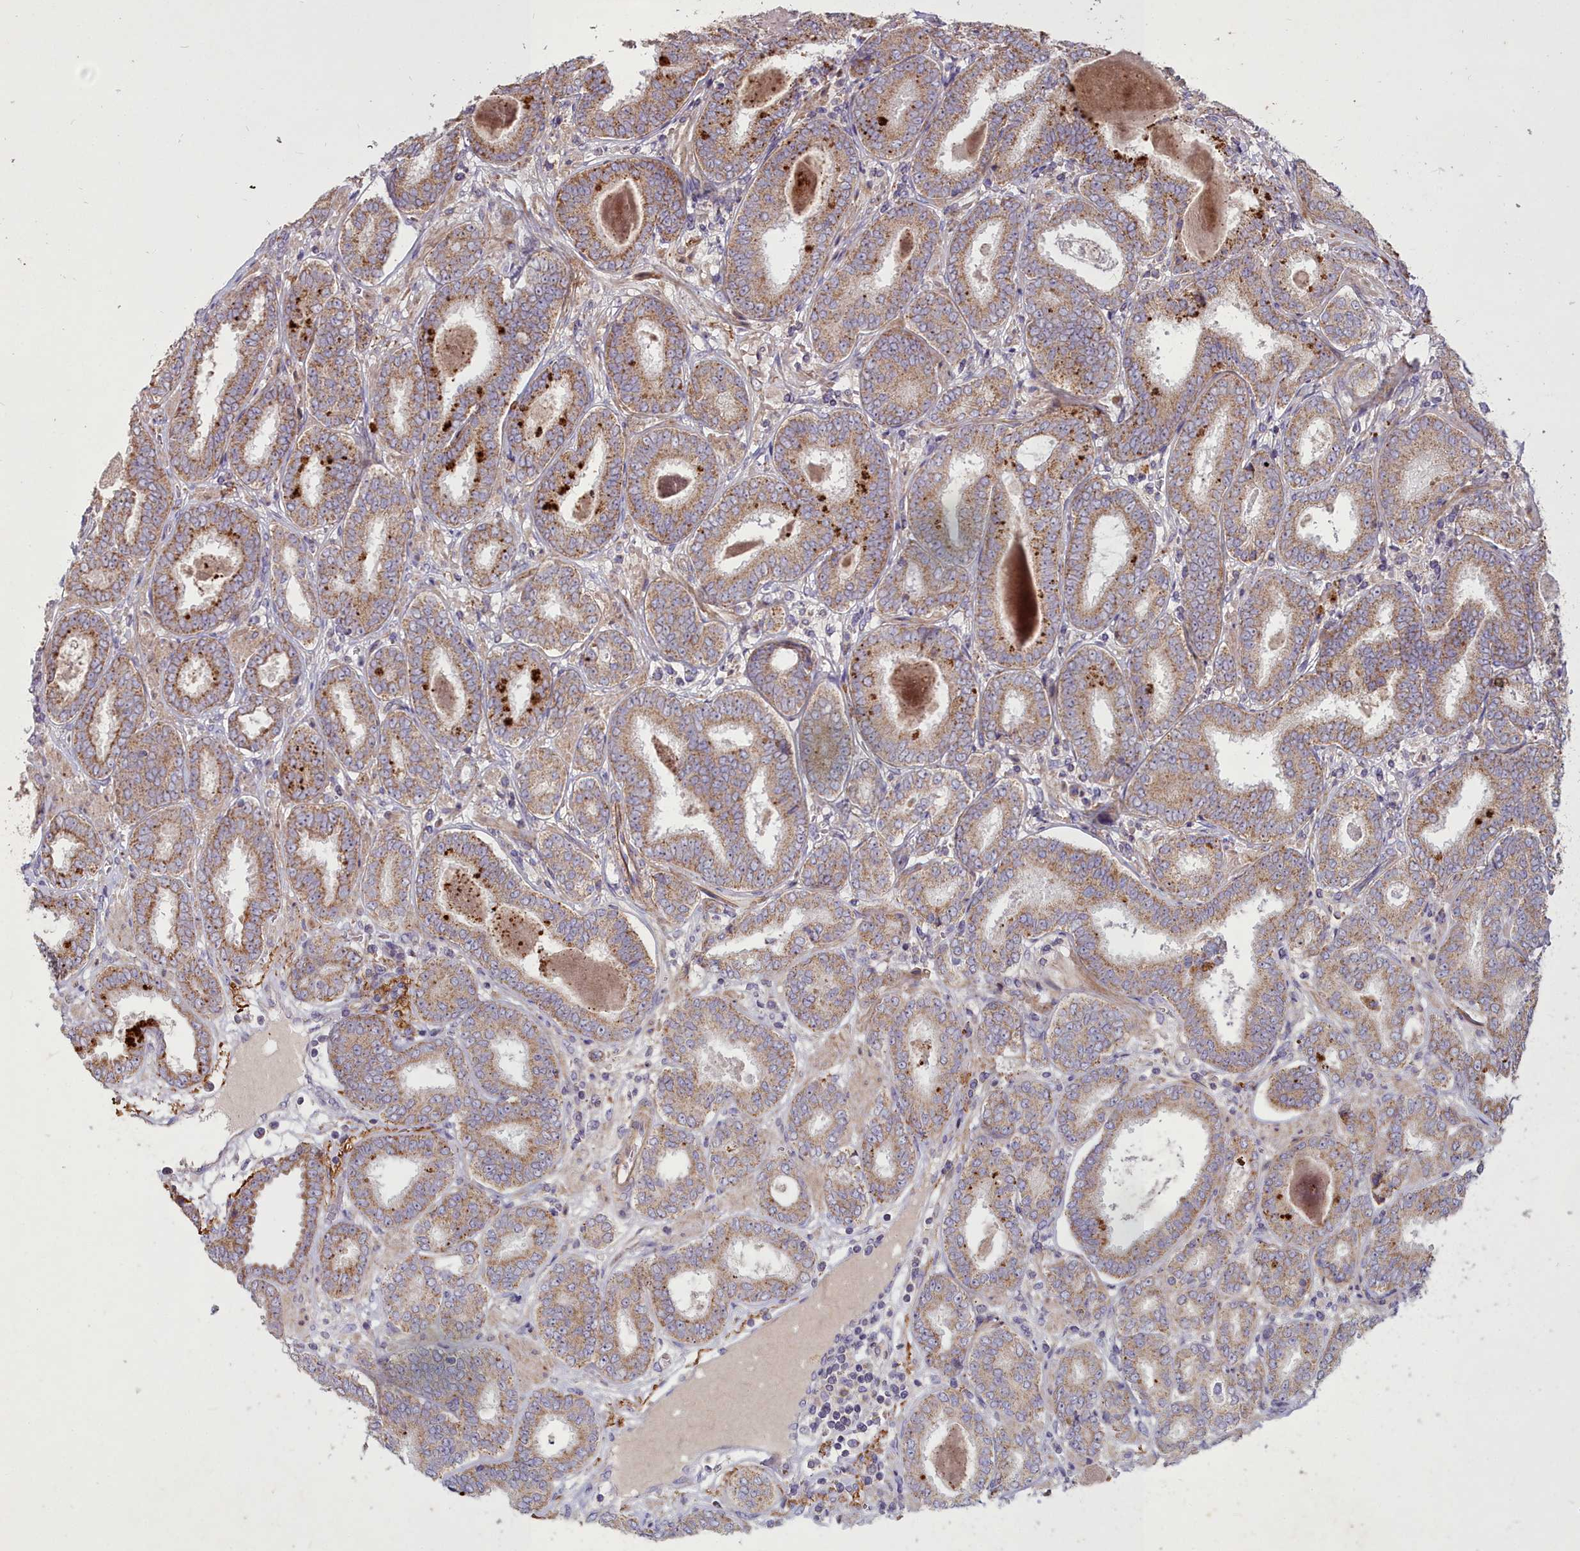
{"staining": {"intensity": "moderate", "quantity": ">75%", "location": "cytoplasmic/membranous"}, "tissue": "prostate cancer", "cell_type": "Tumor cells", "image_type": "cancer", "snomed": [{"axis": "morphology", "description": "Adenocarcinoma, High grade"}, {"axis": "topography", "description": "Prostate"}], "caption": "High-magnification brightfield microscopy of adenocarcinoma (high-grade) (prostate) stained with DAB (brown) and counterstained with hematoxylin (blue). tumor cells exhibit moderate cytoplasmic/membranous expression is identified in about>75% of cells.", "gene": "COX11", "patient": {"sex": "male", "age": 72}}